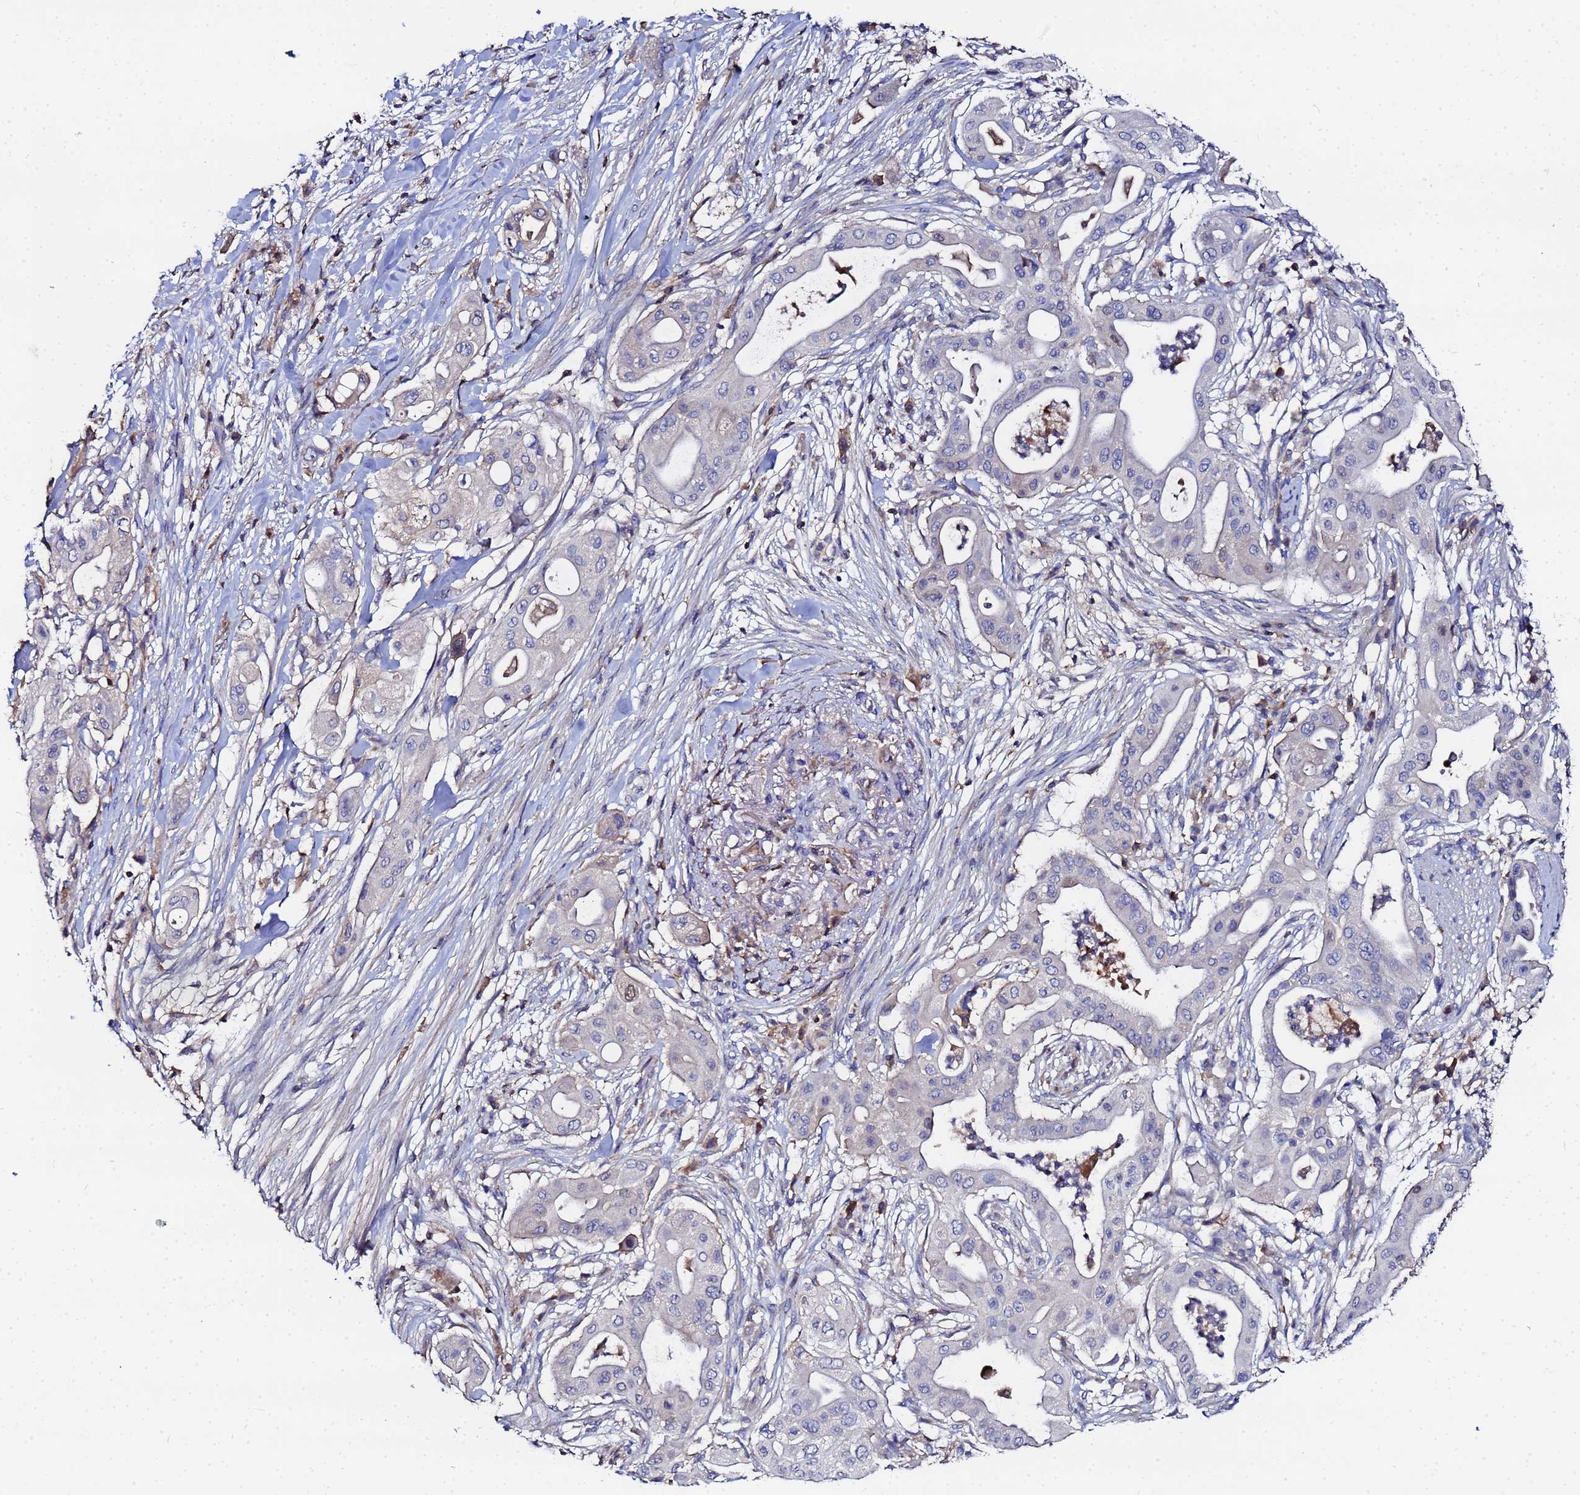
{"staining": {"intensity": "negative", "quantity": "none", "location": "none"}, "tissue": "pancreatic cancer", "cell_type": "Tumor cells", "image_type": "cancer", "snomed": [{"axis": "morphology", "description": "Adenocarcinoma, NOS"}, {"axis": "topography", "description": "Pancreas"}], "caption": "The histopathology image exhibits no staining of tumor cells in adenocarcinoma (pancreatic). Brightfield microscopy of immunohistochemistry (IHC) stained with DAB (brown) and hematoxylin (blue), captured at high magnification.", "gene": "TCP10L", "patient": {"sex": "male", "age": 68}}